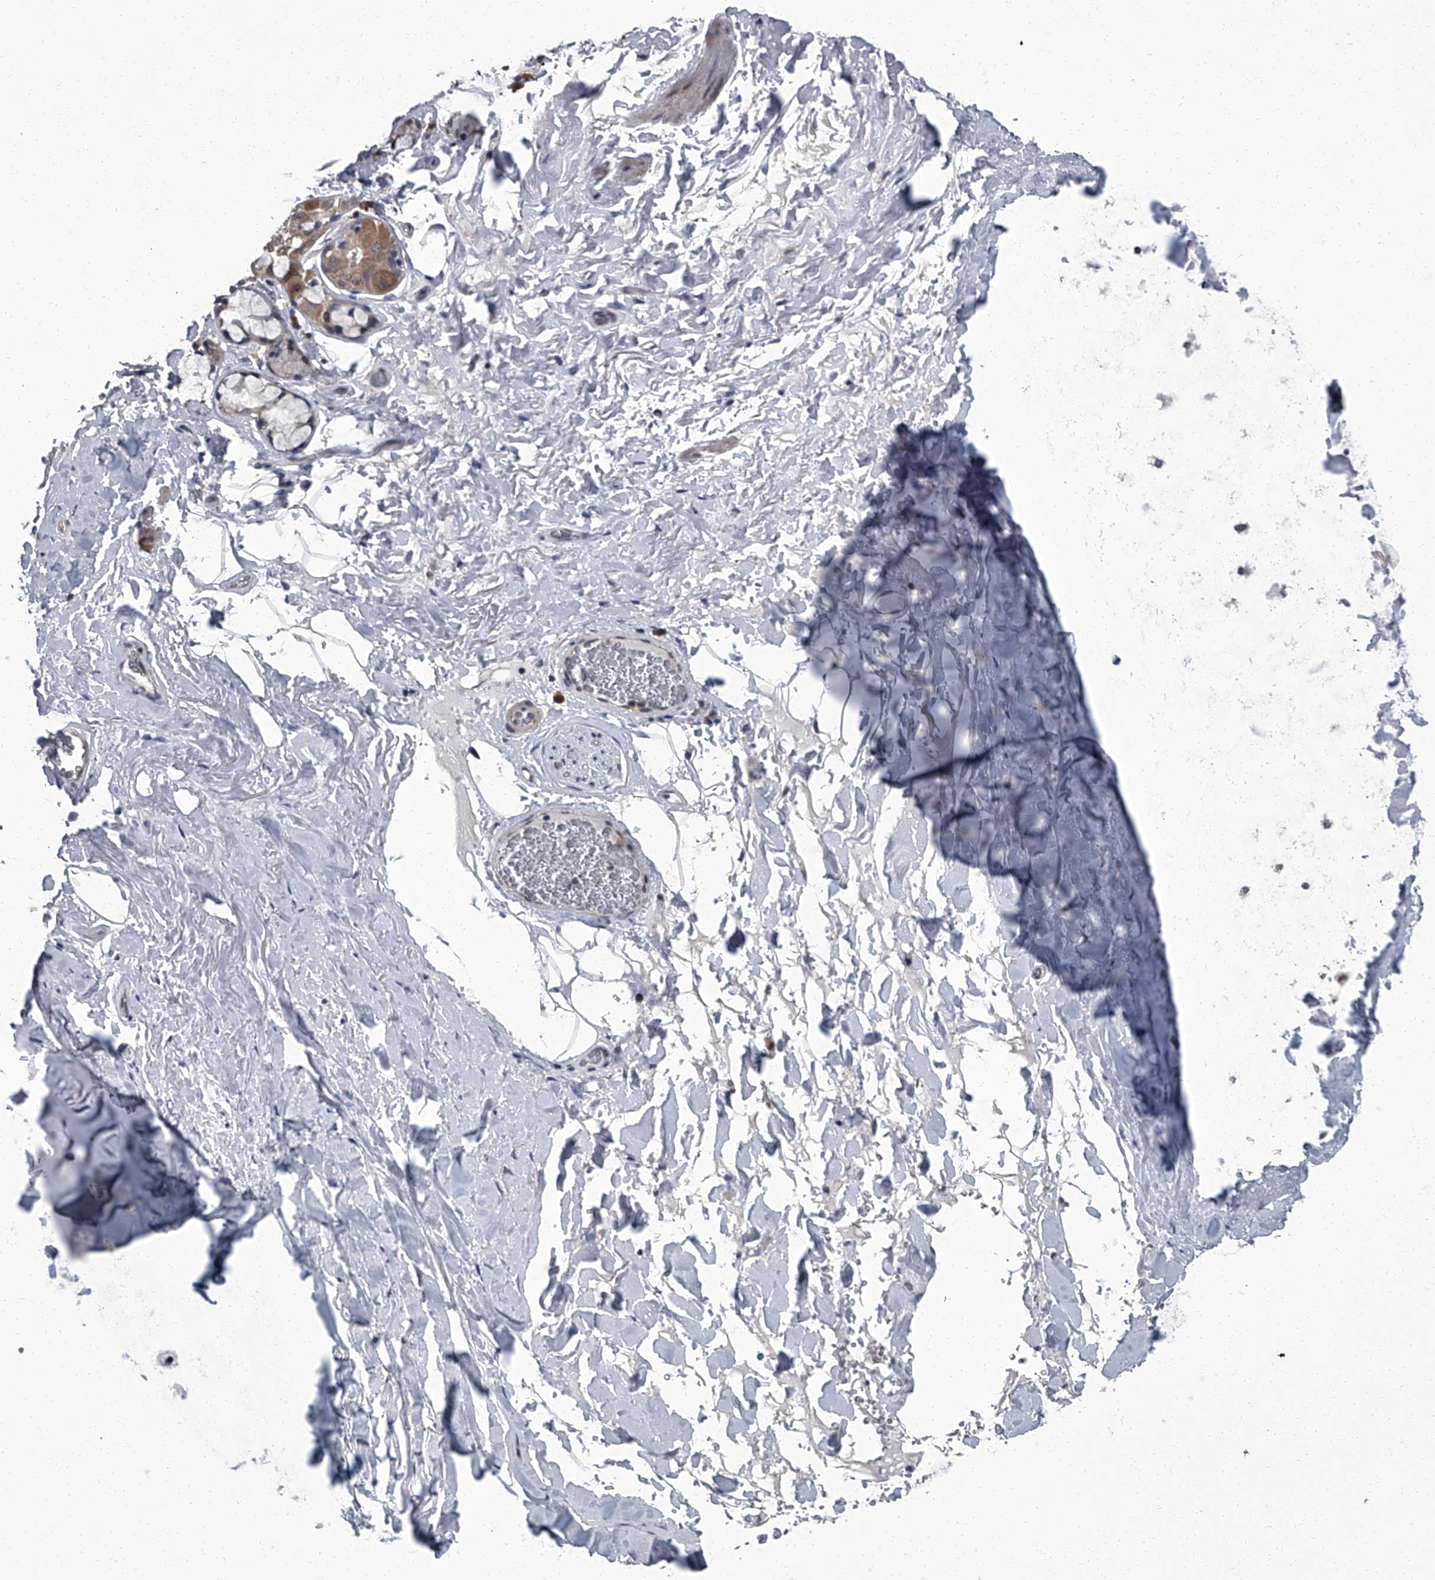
{"staining": {"intensity": "negative", "quantity": "none", "location": "none"}, "tissue": "adipose tissue", "cell_type": "Adipocytes", "image_type": "normal", "snomed": [{"axis": "morphology", "description": "Normal tissue, NOS"}, {"axis": "topography", "description": "Cartilage tissue"}], "caption": "This is an IHC photomicrograph of unremarkable adipose tissue. There is no staining in adipocytes.", "gene": "ZNF274", "patient": {"sex": "female", "age": 63}}